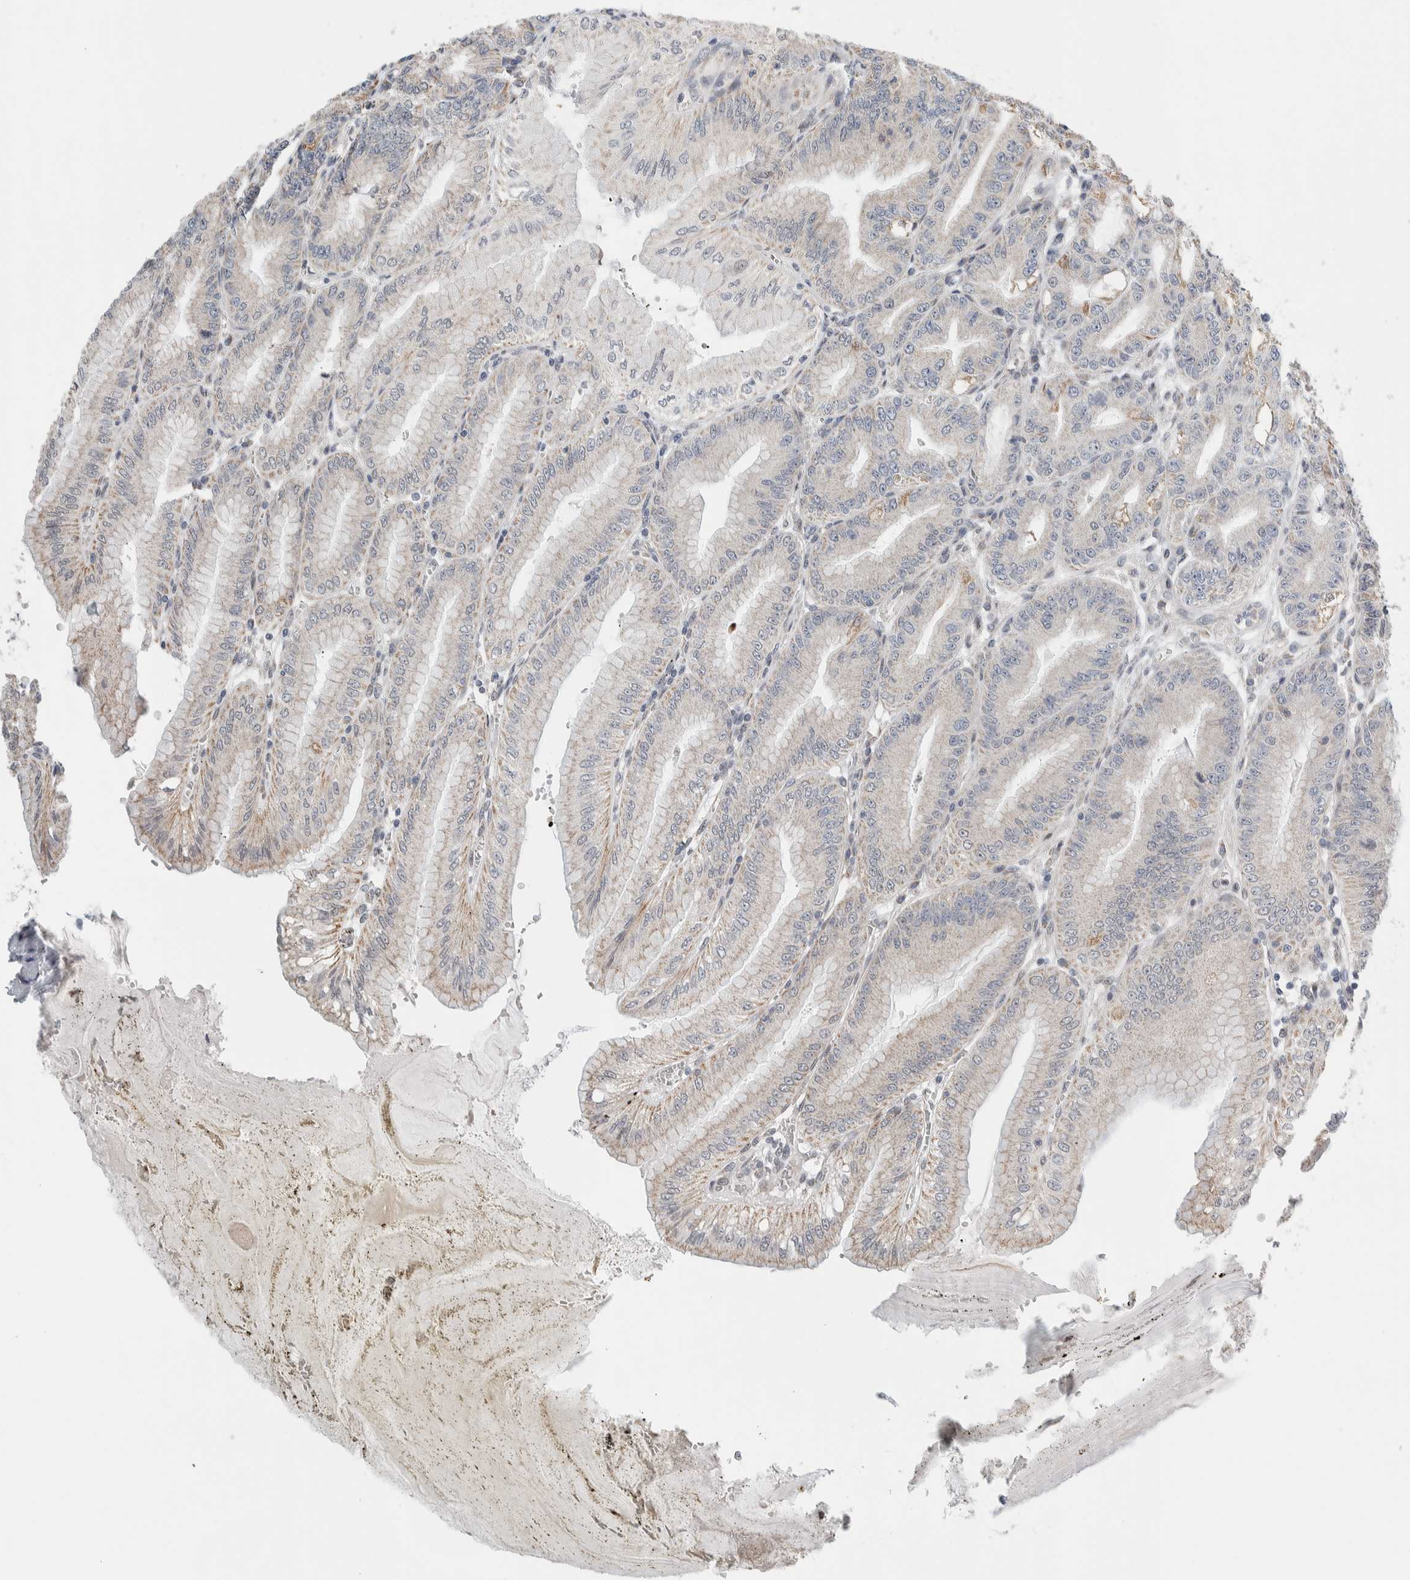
{"staining": {"intensity": "weak", "quantity": "25%-75%", "location": "cytoplasmic/membranous,nuclear"}, "tissue": "stomach", "cell_type": "Glandular cells", "image_type": "normal", "snomed": [{"axis": "morphology", "description": "Normal tissue, NOS"}, {"axis": "topography", "description": "Stomach, lower"}], "caption": "Immunohistochemistry (IHC) staining of unremarkable stomach, which demonstrates low levels of weak cytoplasmic/membranous,nuclear positivity in approximately 25%-75% of glandular cells indicating weak cytoplasmic/membranous,nuclear protein staining. The staining was performed using DAB (3,3'-diaminobenzidine) (brown) for protein detection and nuclei were counterstained in hematoxylin (blue).", "gene": "NEUROD1", "patient": {"sex": "male", "age": 71}}